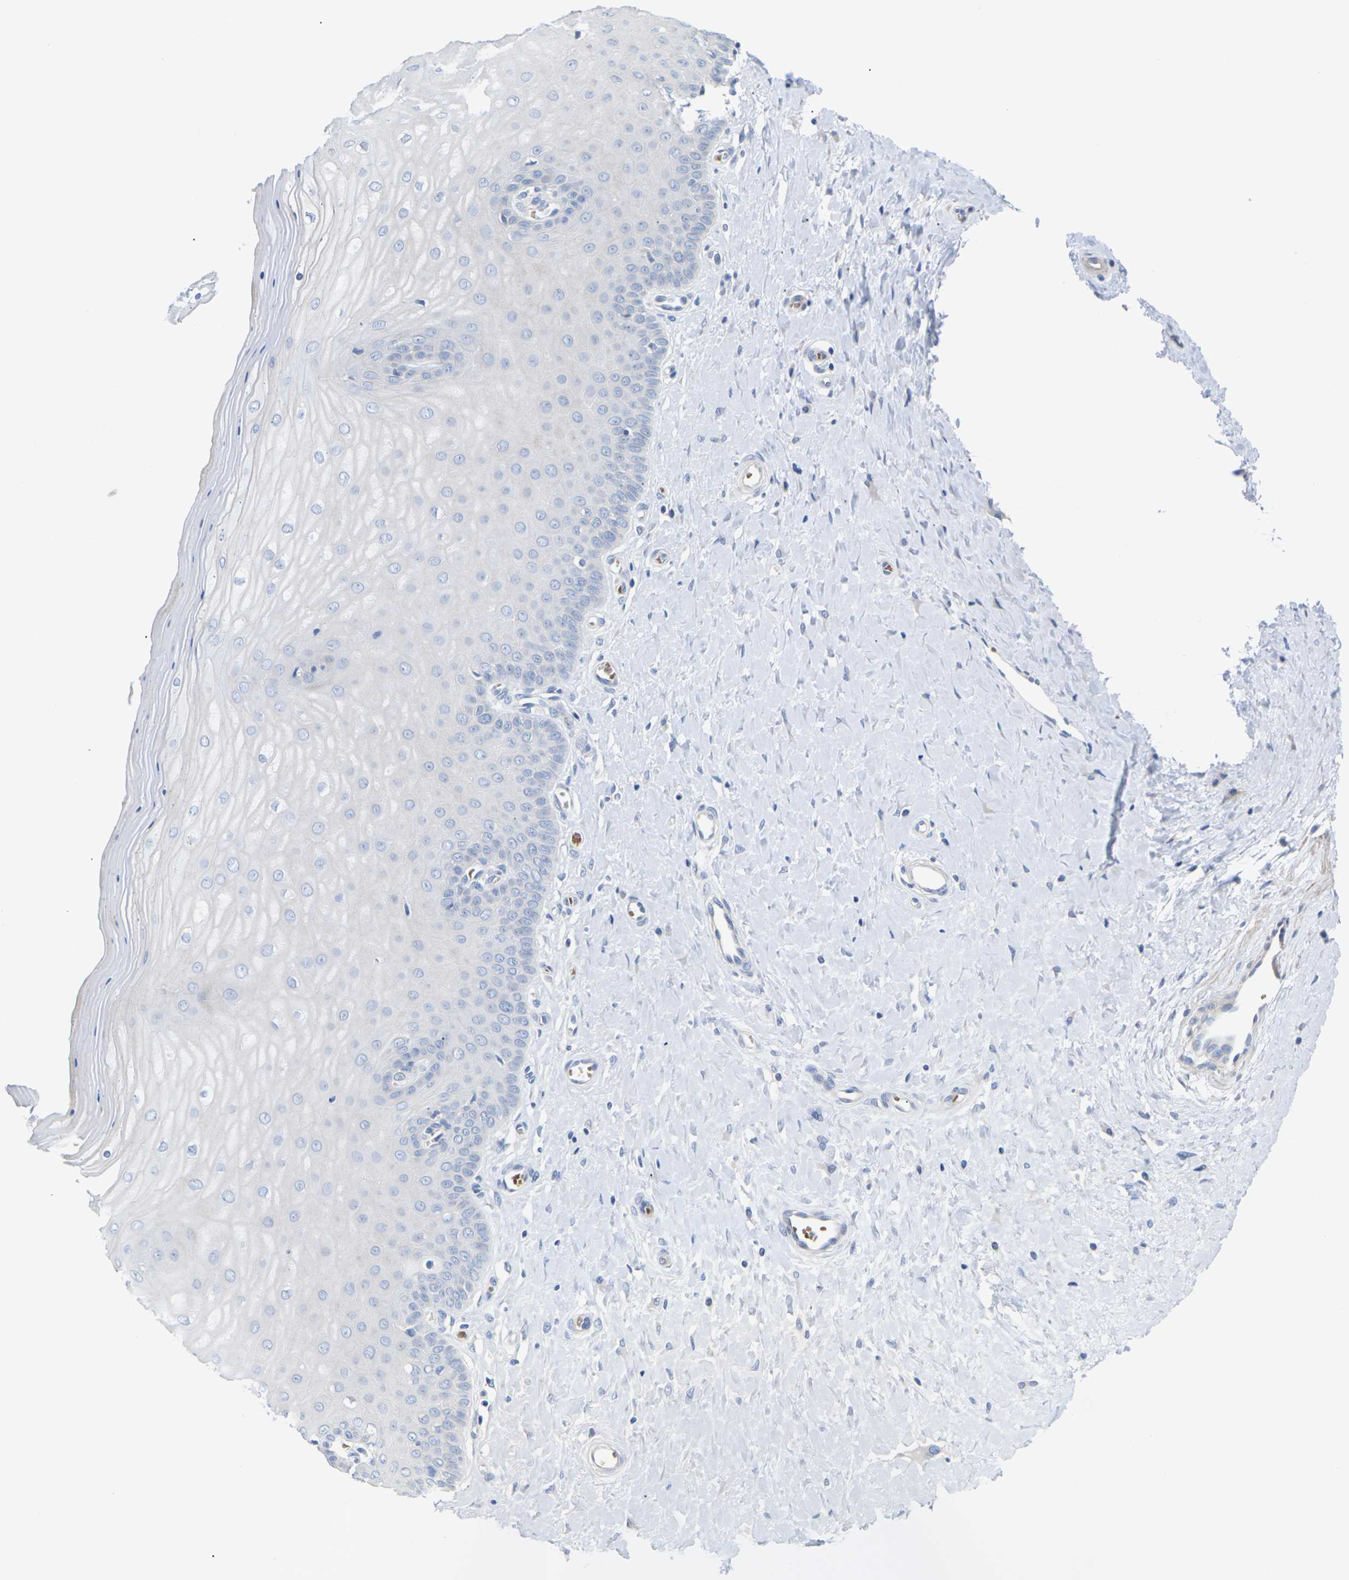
{"staining": {"intensity": "negative", "quantity": "none", "location": "none"}, "tissue": "cervix", "cell_type": "Glandular cells", "image_type": "normal", "snomed": [{"axis": "morphology", "description": "Normal tissue, NOS"}, {"axis": "topography", "description": "Cervix"}], "caption": "Glandular cells show no significant protein positivity in normal cervix. (Stains: DAB IHC with hematoxylin counter stain, Microscopy: brightfield microscopy at high magnification).", "gene": "TMCO4", "patient": {"sex": "female", "age": 55}}